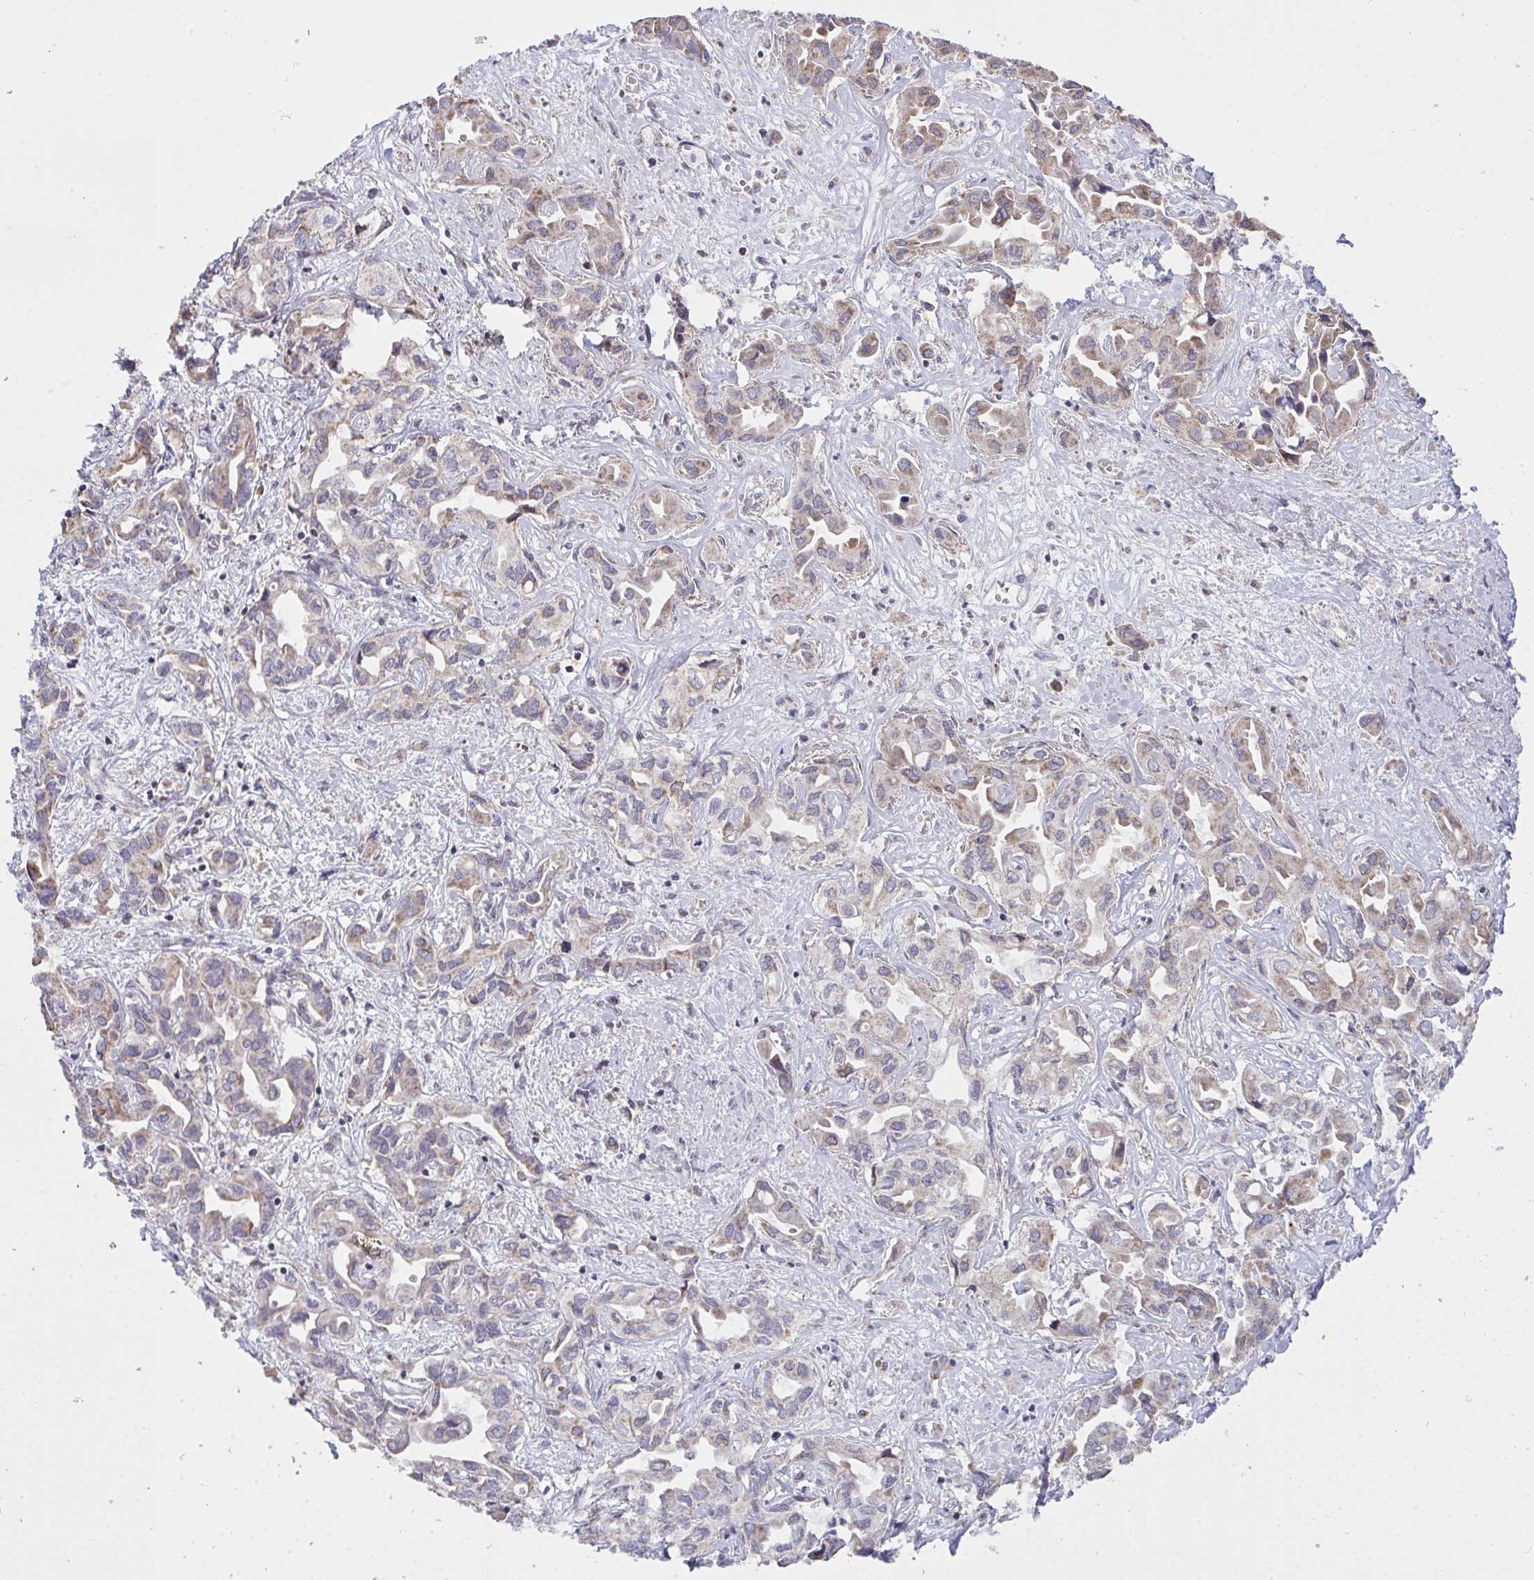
{"staining": {"intensity": "weak", "quantity": "<25%", "location": "cytoplasmic/membranous"}, "tissue": "liver cancer", "cell_type": "Tumor cells", "image_type": "cancer", "snomed": [{"axis": "morphology", "description": "Cholangiocarcinoma"}, {"axis": "topography", "description": "Liver"}], "caption": "There is no significant staining in tumor cells of cholangiocarcinoma (liver).", "gene": "PPM1H", "patient": {"sex": "female", "age": 64}}